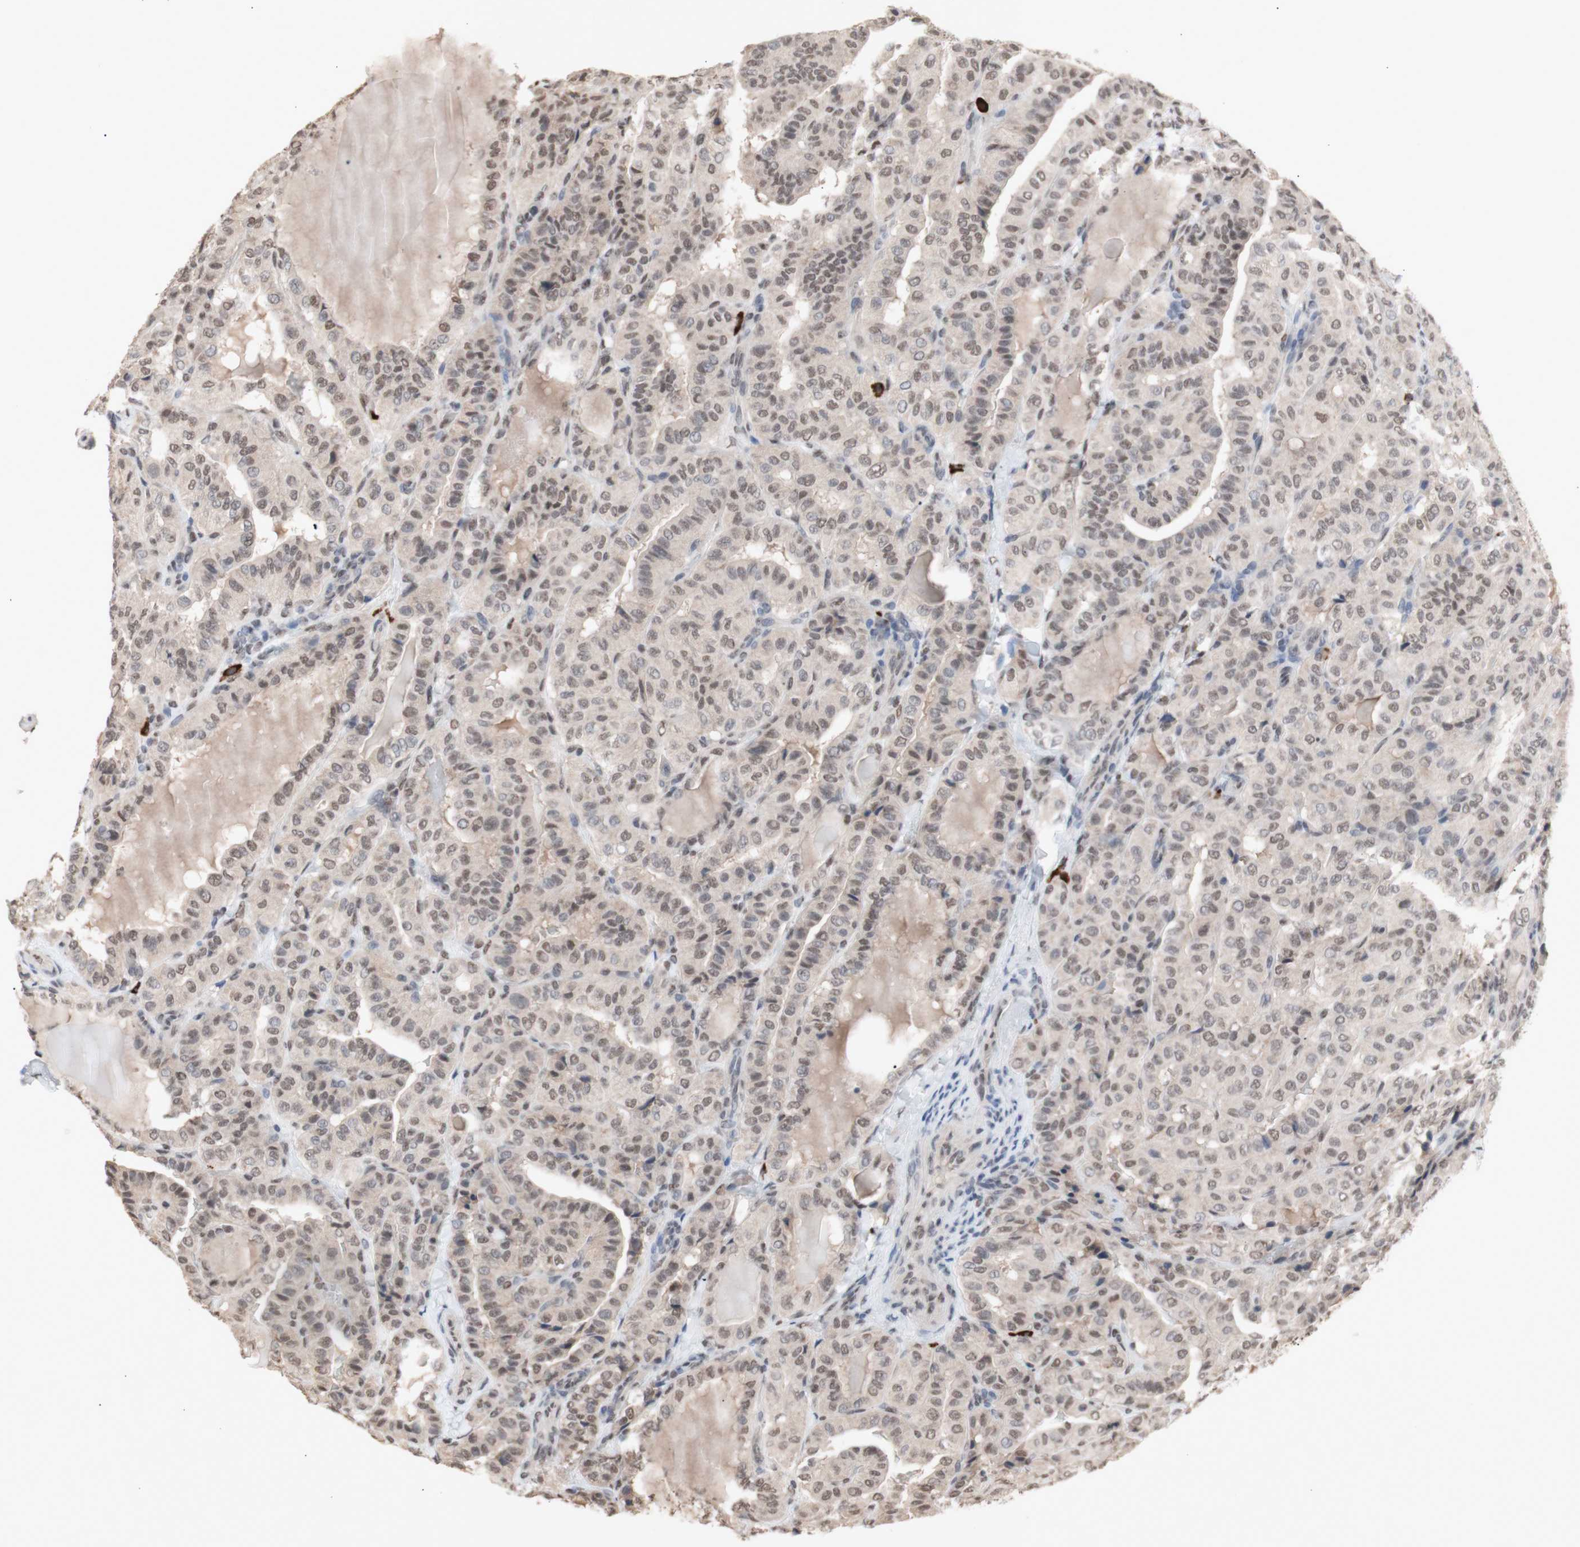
{"staining": {"intensity": "weak", "quantity": ">75%", "location": "nuclear"}, "tissue": "thyroid cancer", "cell_type": "Tumor cells", "image_type": "cancer", "snomed": [{"axis": "morphology", "description": "Papillary adenocarcinoma, NOS"}, {"axis": "topography", "description": "Thyroid gland"}], "caption": "Human thyroid cancer (papillary adenocarcinoma) stained with a protein marker exhibits weak staining in tumor cells.", "gene": "SFPQ", "patient": {"sex": "male", "age": 77}}